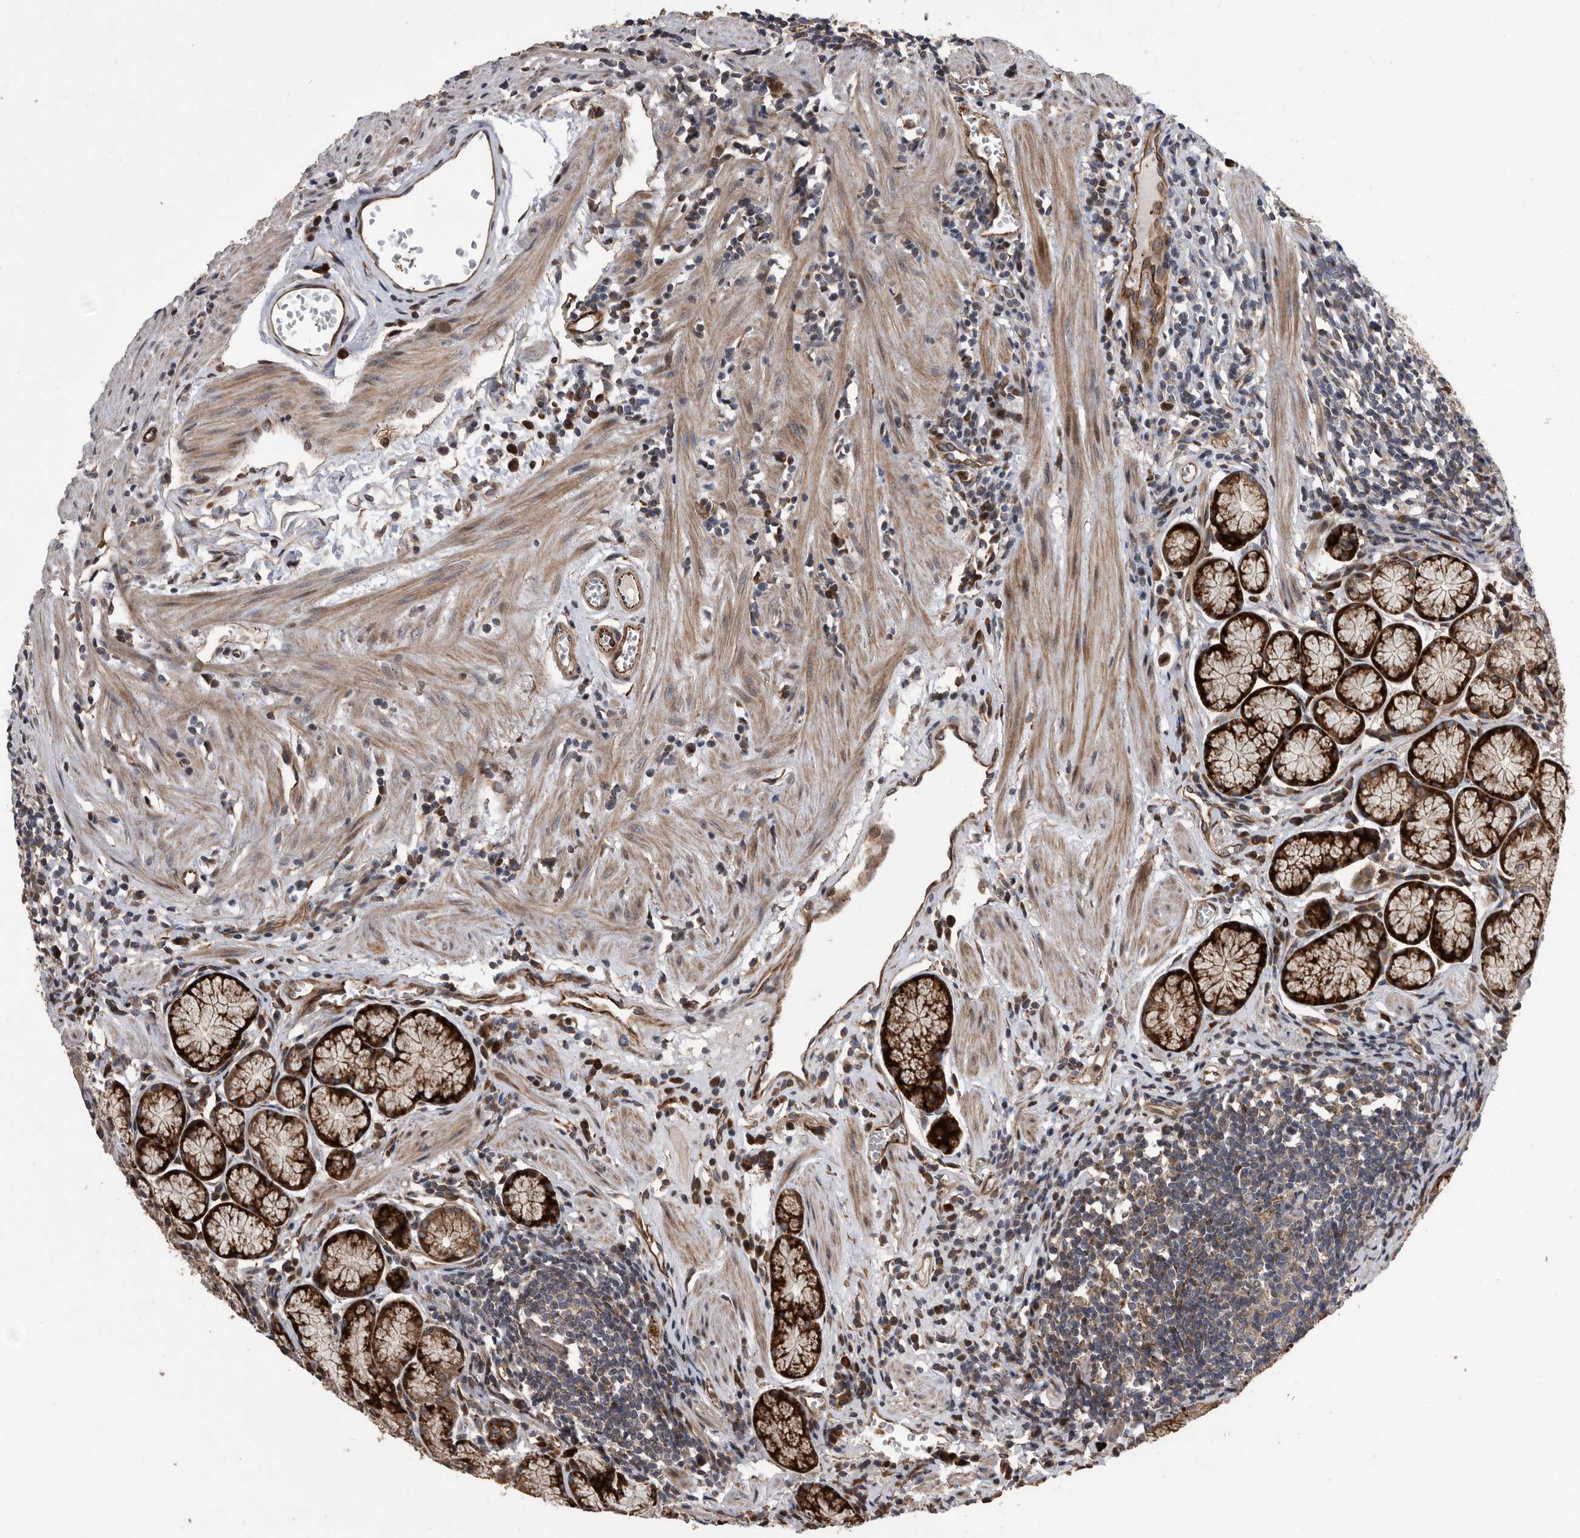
{"staining": {"intensity": "strong", "quantity": ">75%", "location": "cytoplasmic/membranous"}, "tissue": "stomach", "cell_type": "Glandular cells", "image_type": "normal", "snomed": [{"axis": "morphology", "description": "Normal tissue, NOS"}, {"axis": "topography", "description": "Stomach"}], "caption": "Brown immunohistochemical staining in normal human stomach shows strong cytoplasmic/membranous expression in approximately >75% of glandular cells. (DAB (3,3'-diaminobenzidine) IHC, brown staining for protein, blue staining for nuclei).", "gene": "SERINC2", "patient": {"sex": "male", "age": 55}}